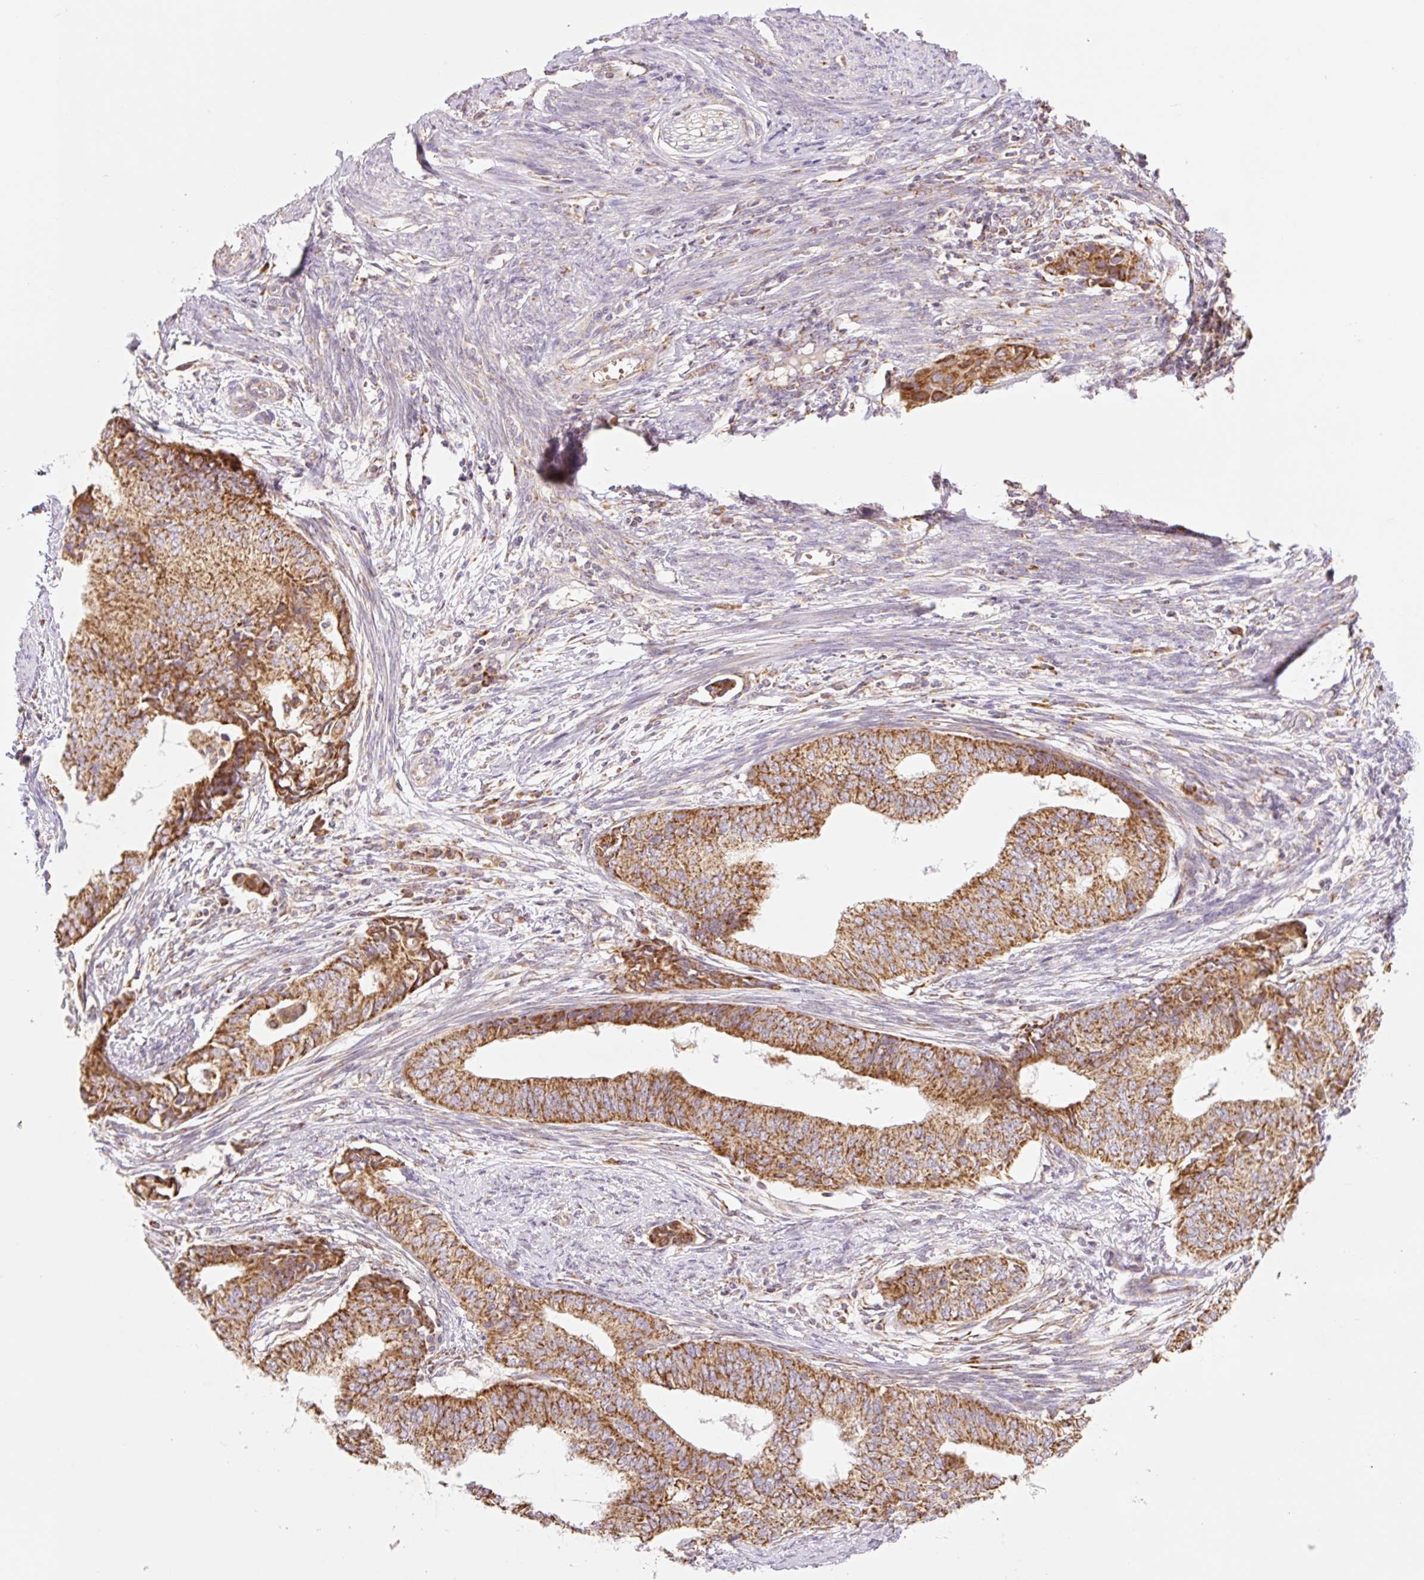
{"staining": {"intensity": "strong", "quantity": ">75%", "location": "cytoplasmic/membranous"}, "tissue": "endometrial cancer", "cell_type": "Tumor cells", "image_type": "cancer", "snomed": [{"axis": "morphology", "description": "Adenocarcinoma, NOS"}, {"axis": "topography", "description": "Endometrium"}], "caption": "Immunohistochemistry (IHC) (DAB) staining of human endometrial adenocarcinoma demonstrates strong cytoplasmic/membranous protein positivity in about >75% of tumor cells. The protein is shown in brown color, while the nuclei are stained blue.", "gene": "GOSR2", "patient": {"sex": "female", "age": 62}}